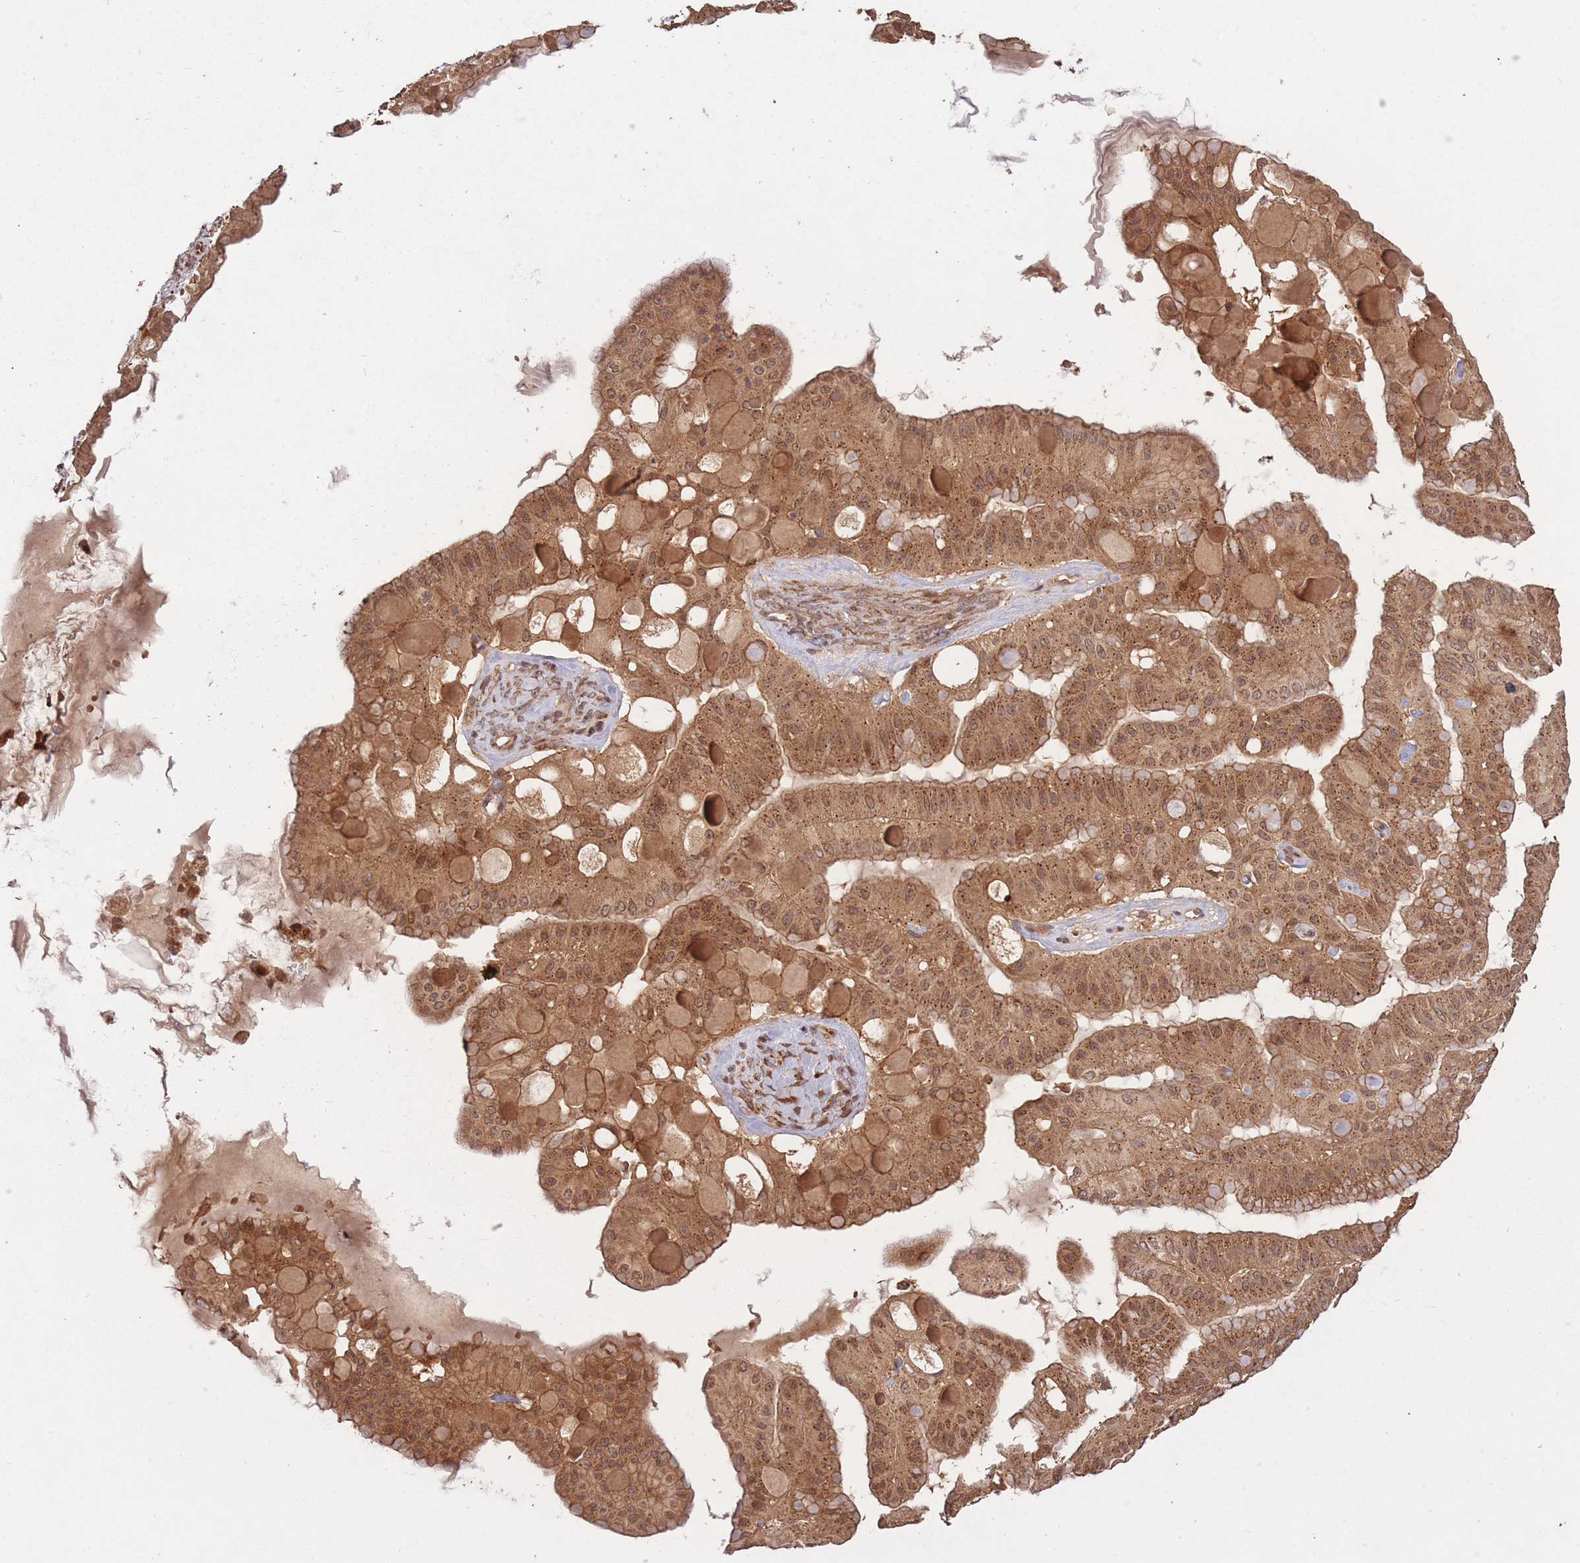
{"staining": {"intensity": "moderate", "quantity": ">75%", "location": "cytoplasmic/membranous,nuclear"}, "tissue": "ovarian cancer", "cell_type": "Tumor cells", "image_type": "cancer", "snomed": [{"axis": "morphology", "description": "Cystadenocarcinoma, mucinous, NOS"}, {"axis": "topography", "description": "Ovary"}], "caption": "Immunohistochemistry (IHC) (DAB (3,3'-diaminobenzidine)) staining of human ovarian mucinous cystadenocarcinoma displays moderate cytoplasmic/membranous and nuclear protein expression in approximately >75% of tumor cells.", "gene": "ERBB3", "patient": {"sex": "female", "age": 61}}